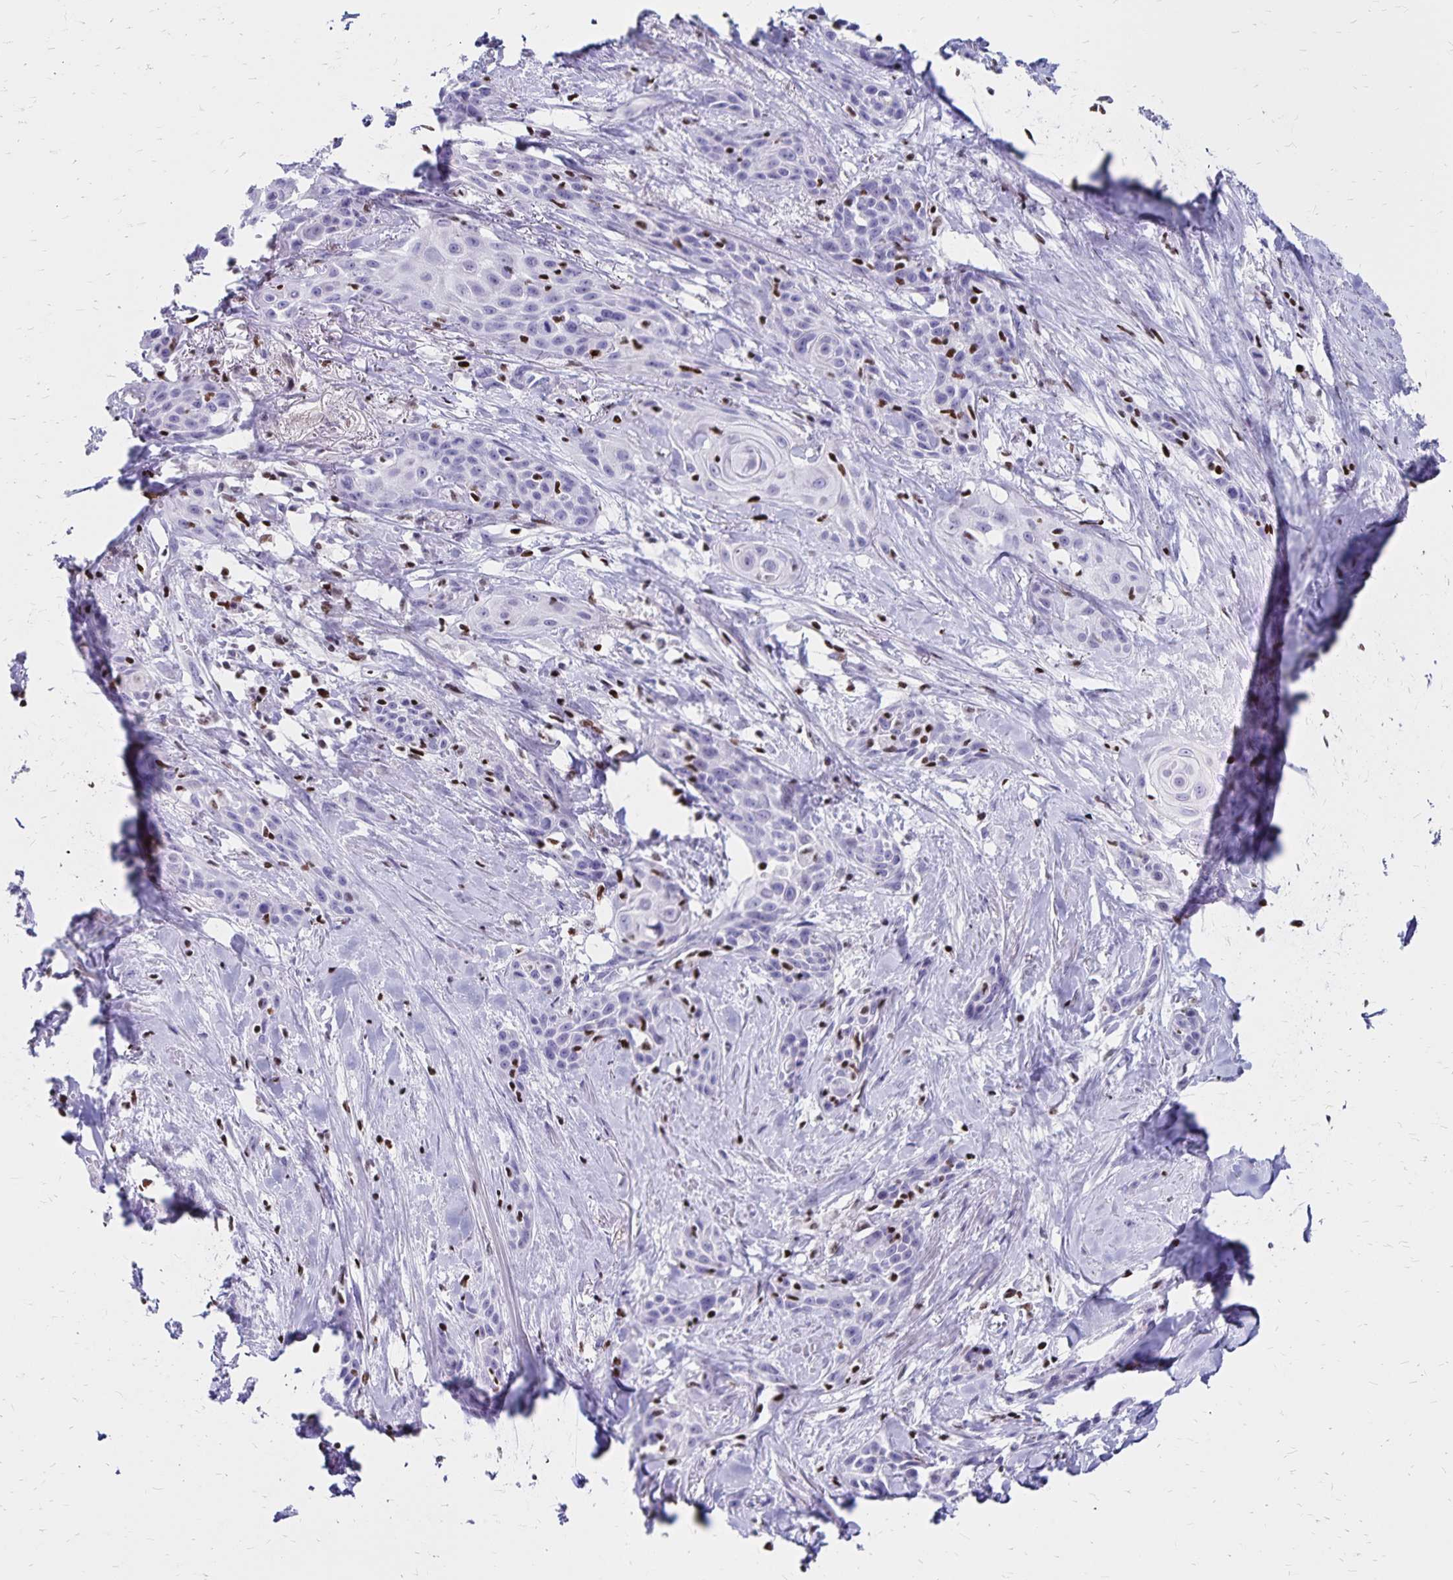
{"staining": {"intensity": "negative", "quantity": "none", "location": "none"}, "tissue": "skin cancer", "cell_type": "Tumor cells", "image_type": "cancer", "snomed": [{"axis": "morphology", "description": "Squamous cell carcinoma, NOS"}, {"axis": "topography", "description": "Skin"}, {"axis": "topography", "description": "Anal"}], "caption": "Immunohistochemistry histopathology image of squamous cell carcinoma (skin) stained for a protein (brown), which displays no positivity in tumor cells.", "gene": "IKZF1", "patient": {"sex": "male", "age": 64}}